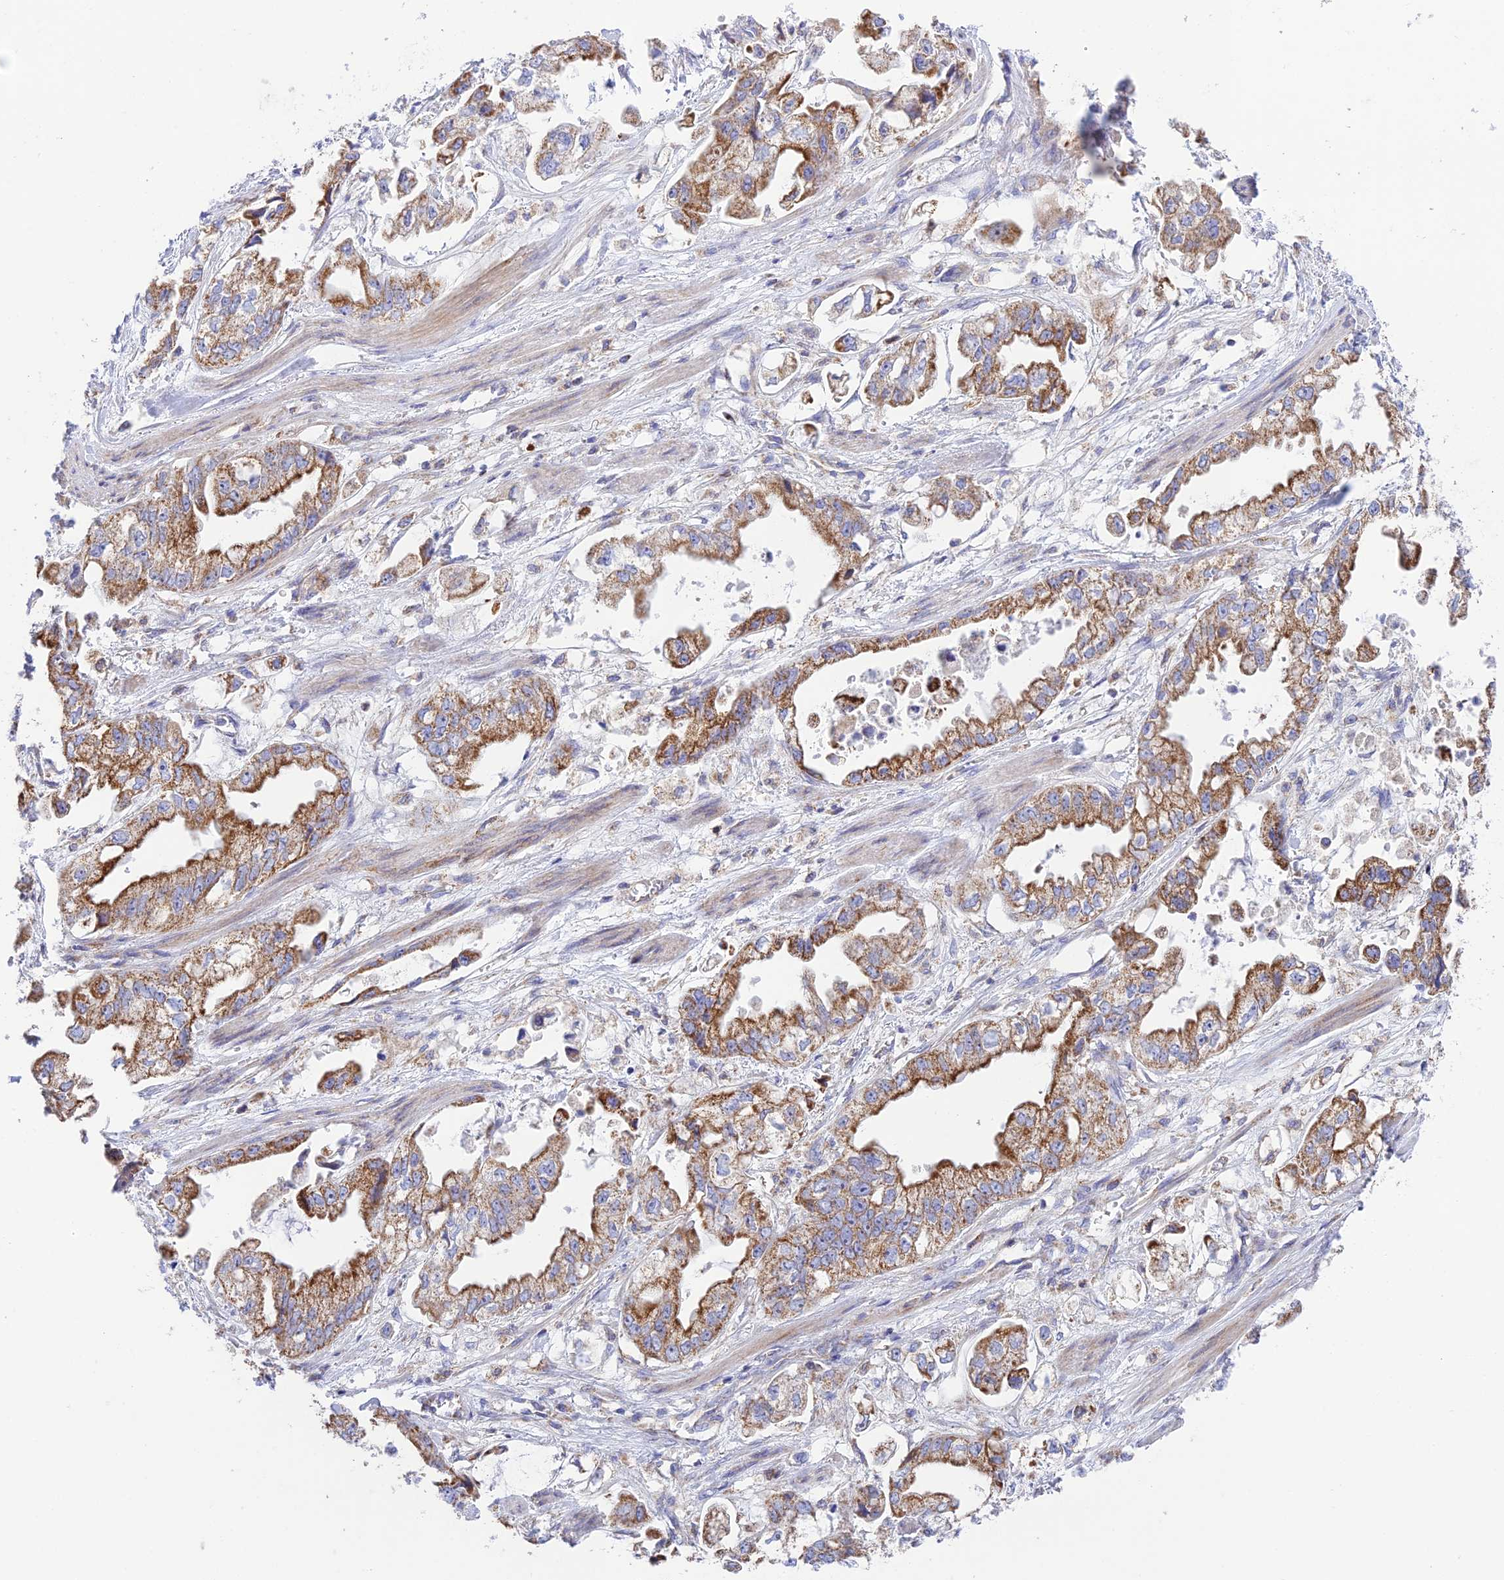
{"staining": {"intensity": "moderate", "quantity": ">75%", "location": "cytoplasmic/membranous"}, "tissue": "stomach cancer", "cell_type": "Tumor cells", "image_type": "cancer", "snomed": [{"axis": "morphology", "description": "Adenocarcinoma, NOS"}, {"axis": "topography", "description": "Stomach"}], "caption": "This histopathology image shows IHC staining of stomach cancer (adenocarcinoma), with medium moderate cytoplasmic/membranous positivity in approximately >75% of tumor cells.", "gene": "HSDL2", "patient": {"sex": "male", "age": 62}}